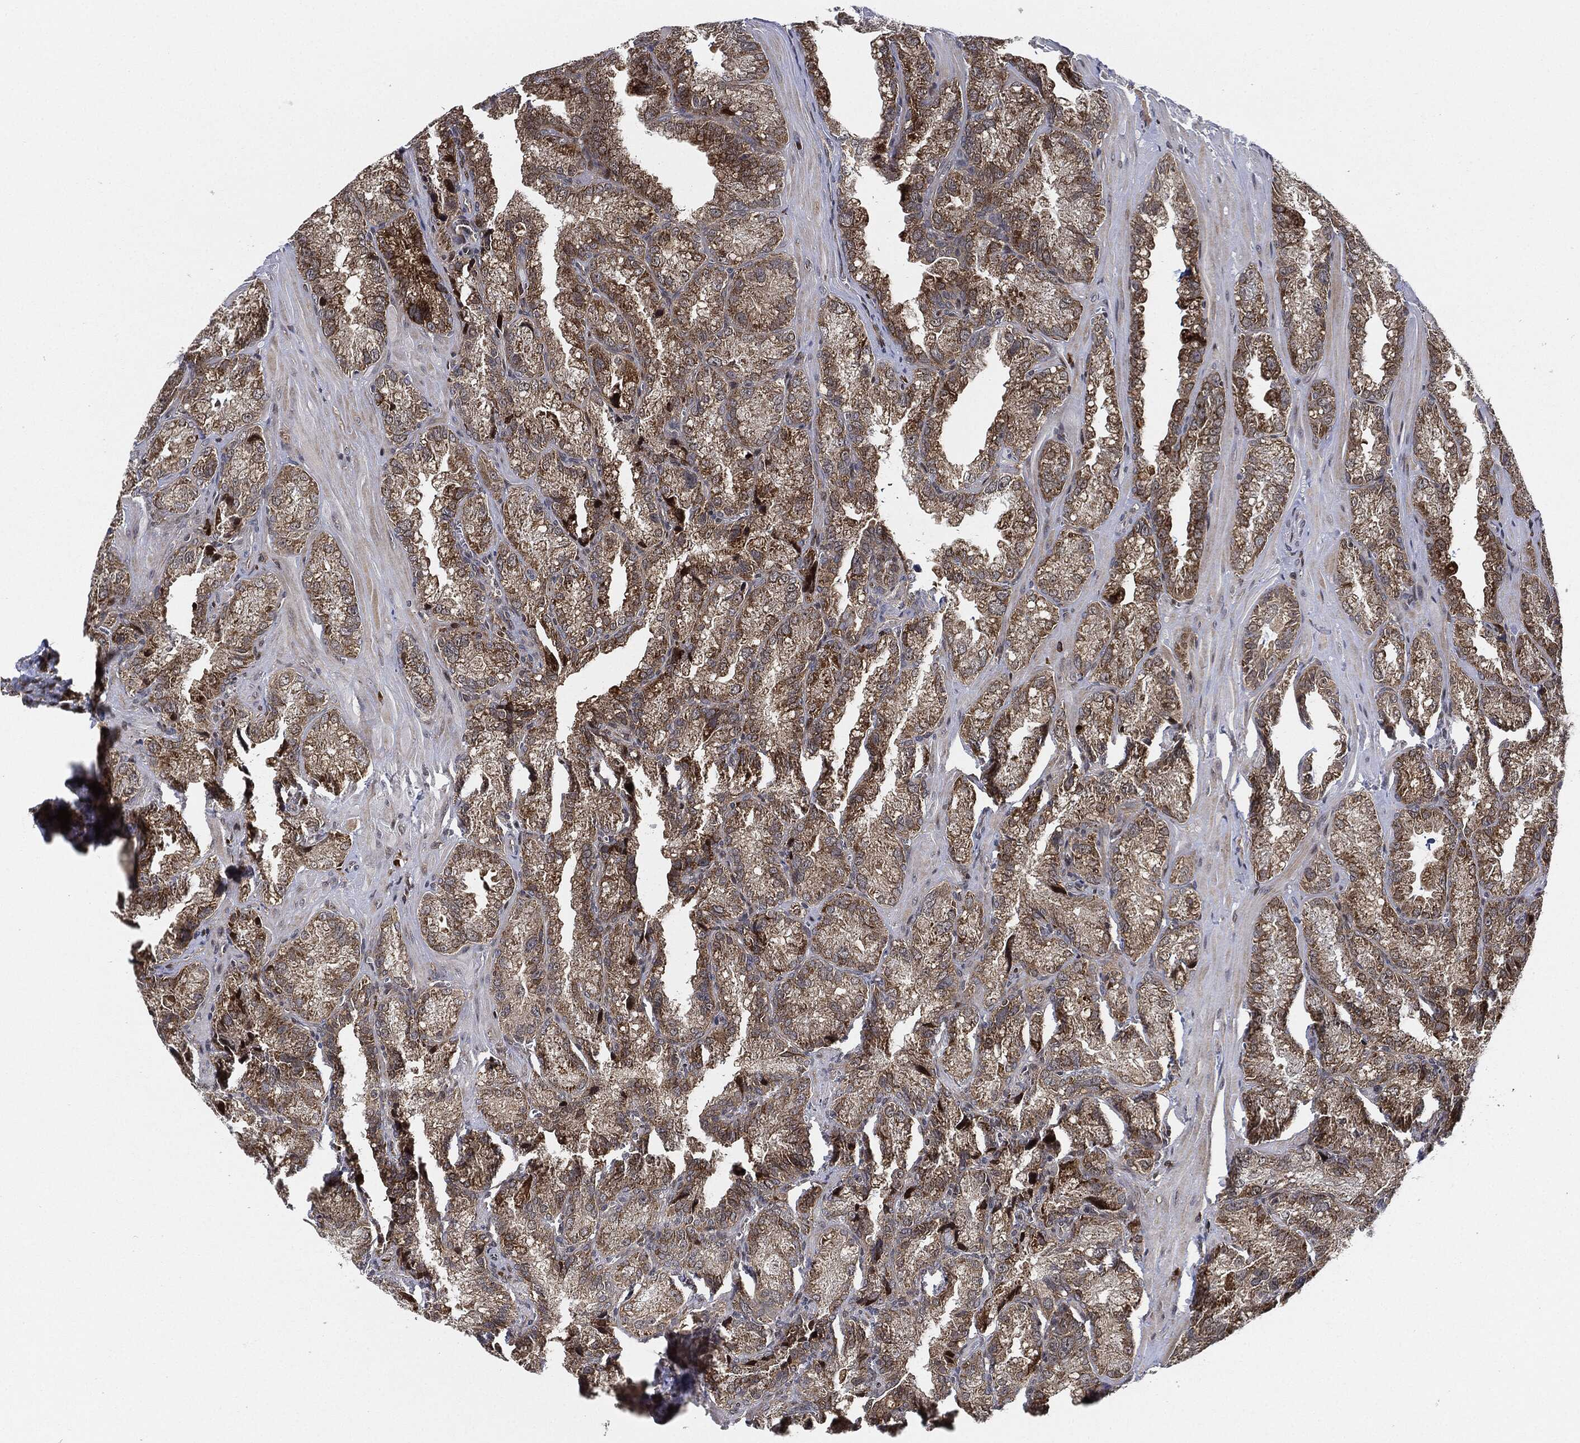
{"staining": {"intensity": "moderate", "quantity": ">75%", "location": "cytoplasmic/membranous"}, "tissue": "seminal vesicle", "cell_type": "Glandular cells", "image_type": "normal", "snomed": [{"axis": "morphology", "description": "Normal tissue, NOS"}, {"axis": "topography", "description": "Seminal veicle"}], "caption": "Immunohistochemical staining of unremarkable seminal vesicle exhibits >75% levels of moderate cytoplasmic/membranous protein positivity in about >75% of glandular cells. (IHC, brightfield microscopy, high magnification).", "gene": "RNASEL", "patient": {"sex": "male", "age": 57}}